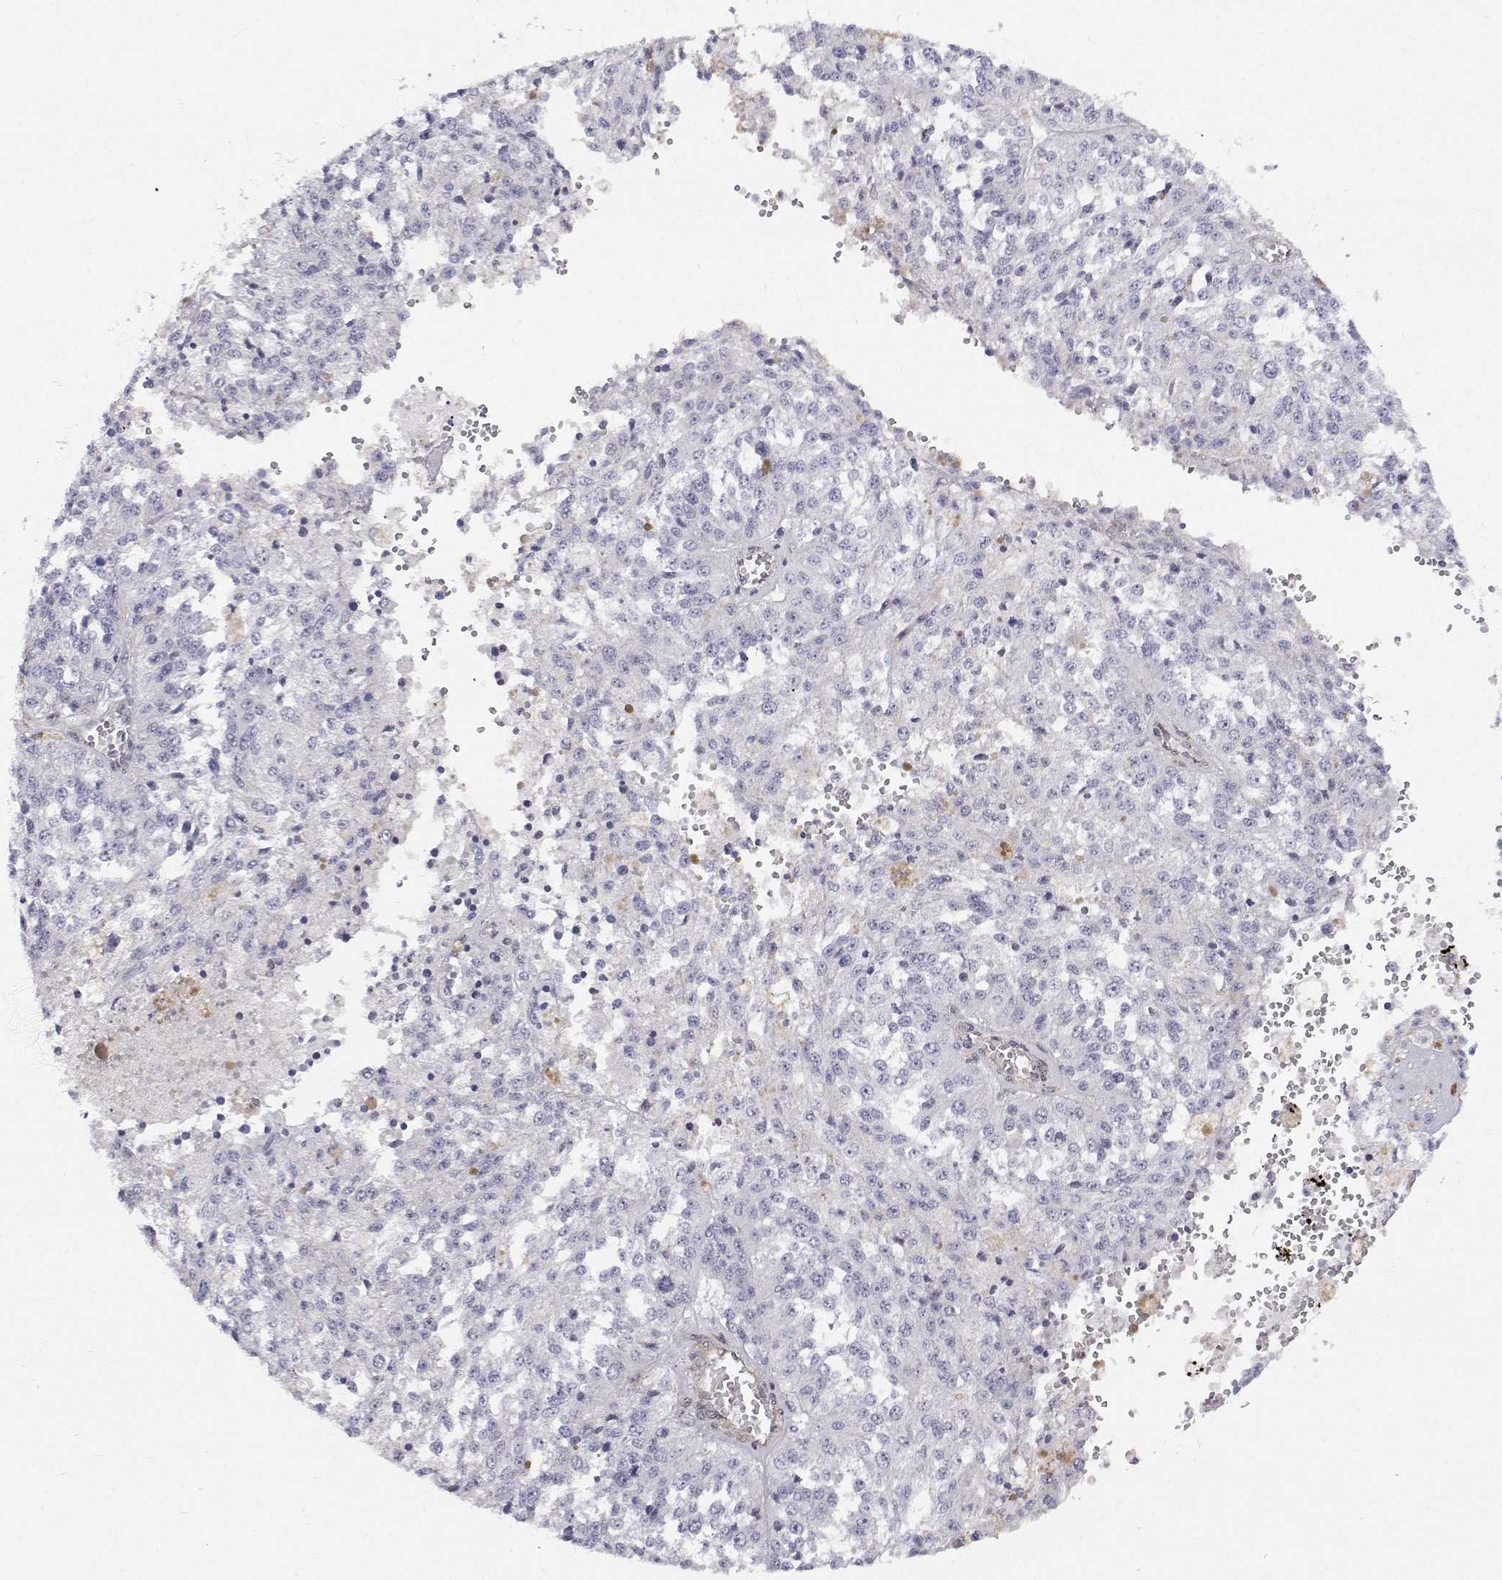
{"staining": {"intensity": "negative", "quantity": "none", "location": "none"}, "tissue": "melanoma", "cell_type": "Tumor cells", "image_type": "cancer", "snomed": [{"axis": "morphology", "description": "Malignant melanoma, Metastatic site"}, {"axis": "topography", "description": "Lymph node"}], "caption": "Immunohistochemical staining of human melanoma exhibits no significant positivity in tumor cells. (Brightfield microscopy of DAB immunohistochemistry (IHC) at high magnification).", "gene": "GSDMA", "patient": {"sex": "female", "age": 64}}